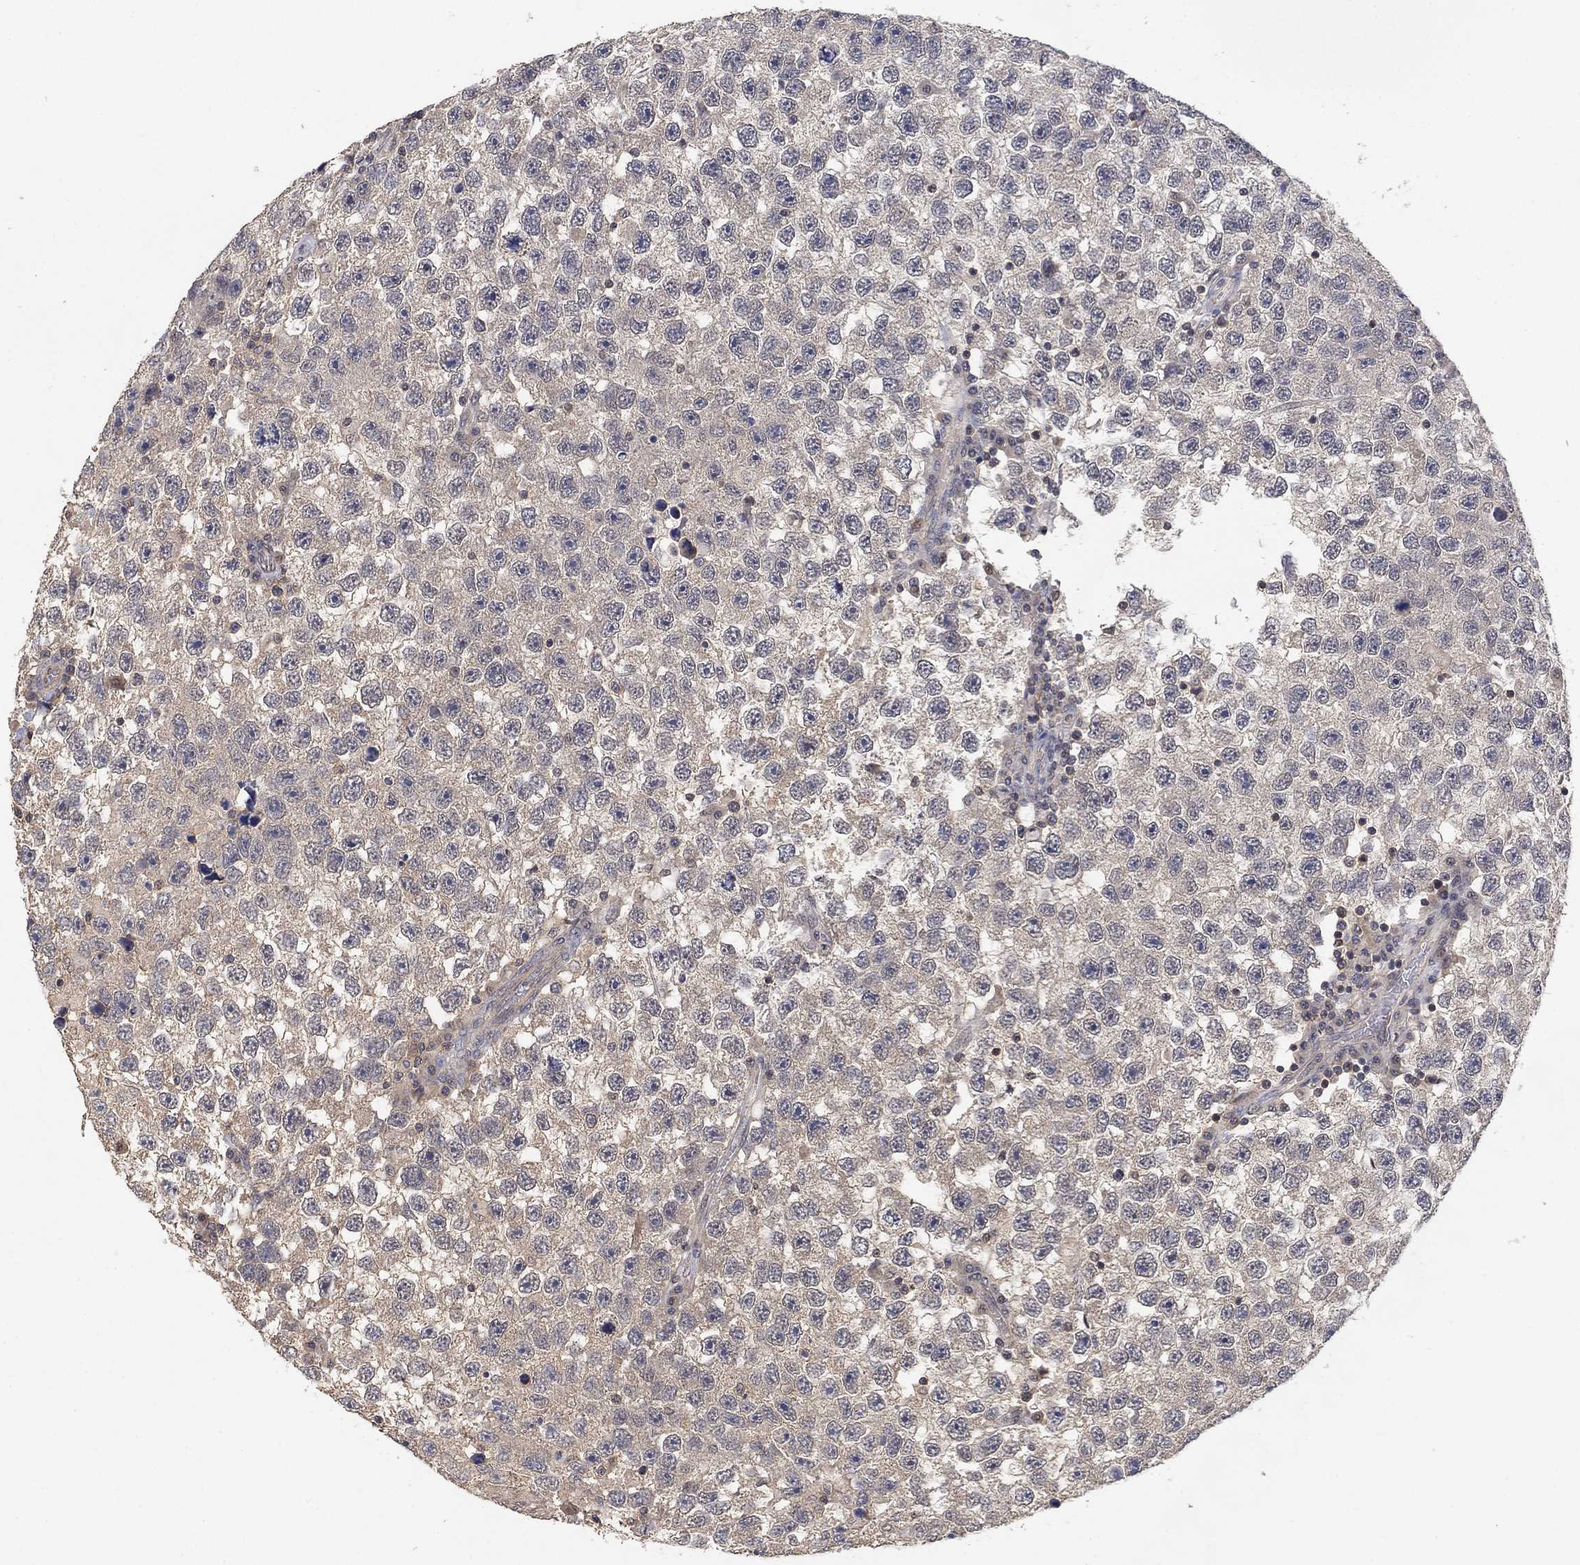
{"staining": {"intensity": "negative", "quantity": "none", "location": "none"}, "tissue": "testis cancer", "cell_type": "Tumor cells", "image_type": "cancer", "snomed": [{"axis": "morphology", "description": "Seminoma, NOS"}, {"axis": "topography", "description": "Testis"}], "caption": "Immunohistochemistry (IHC) of human testis seminoma exhibits no expression in tumor cells.", "gene": "CCDC43", "patient": {"sex": "male", "age": 26}}